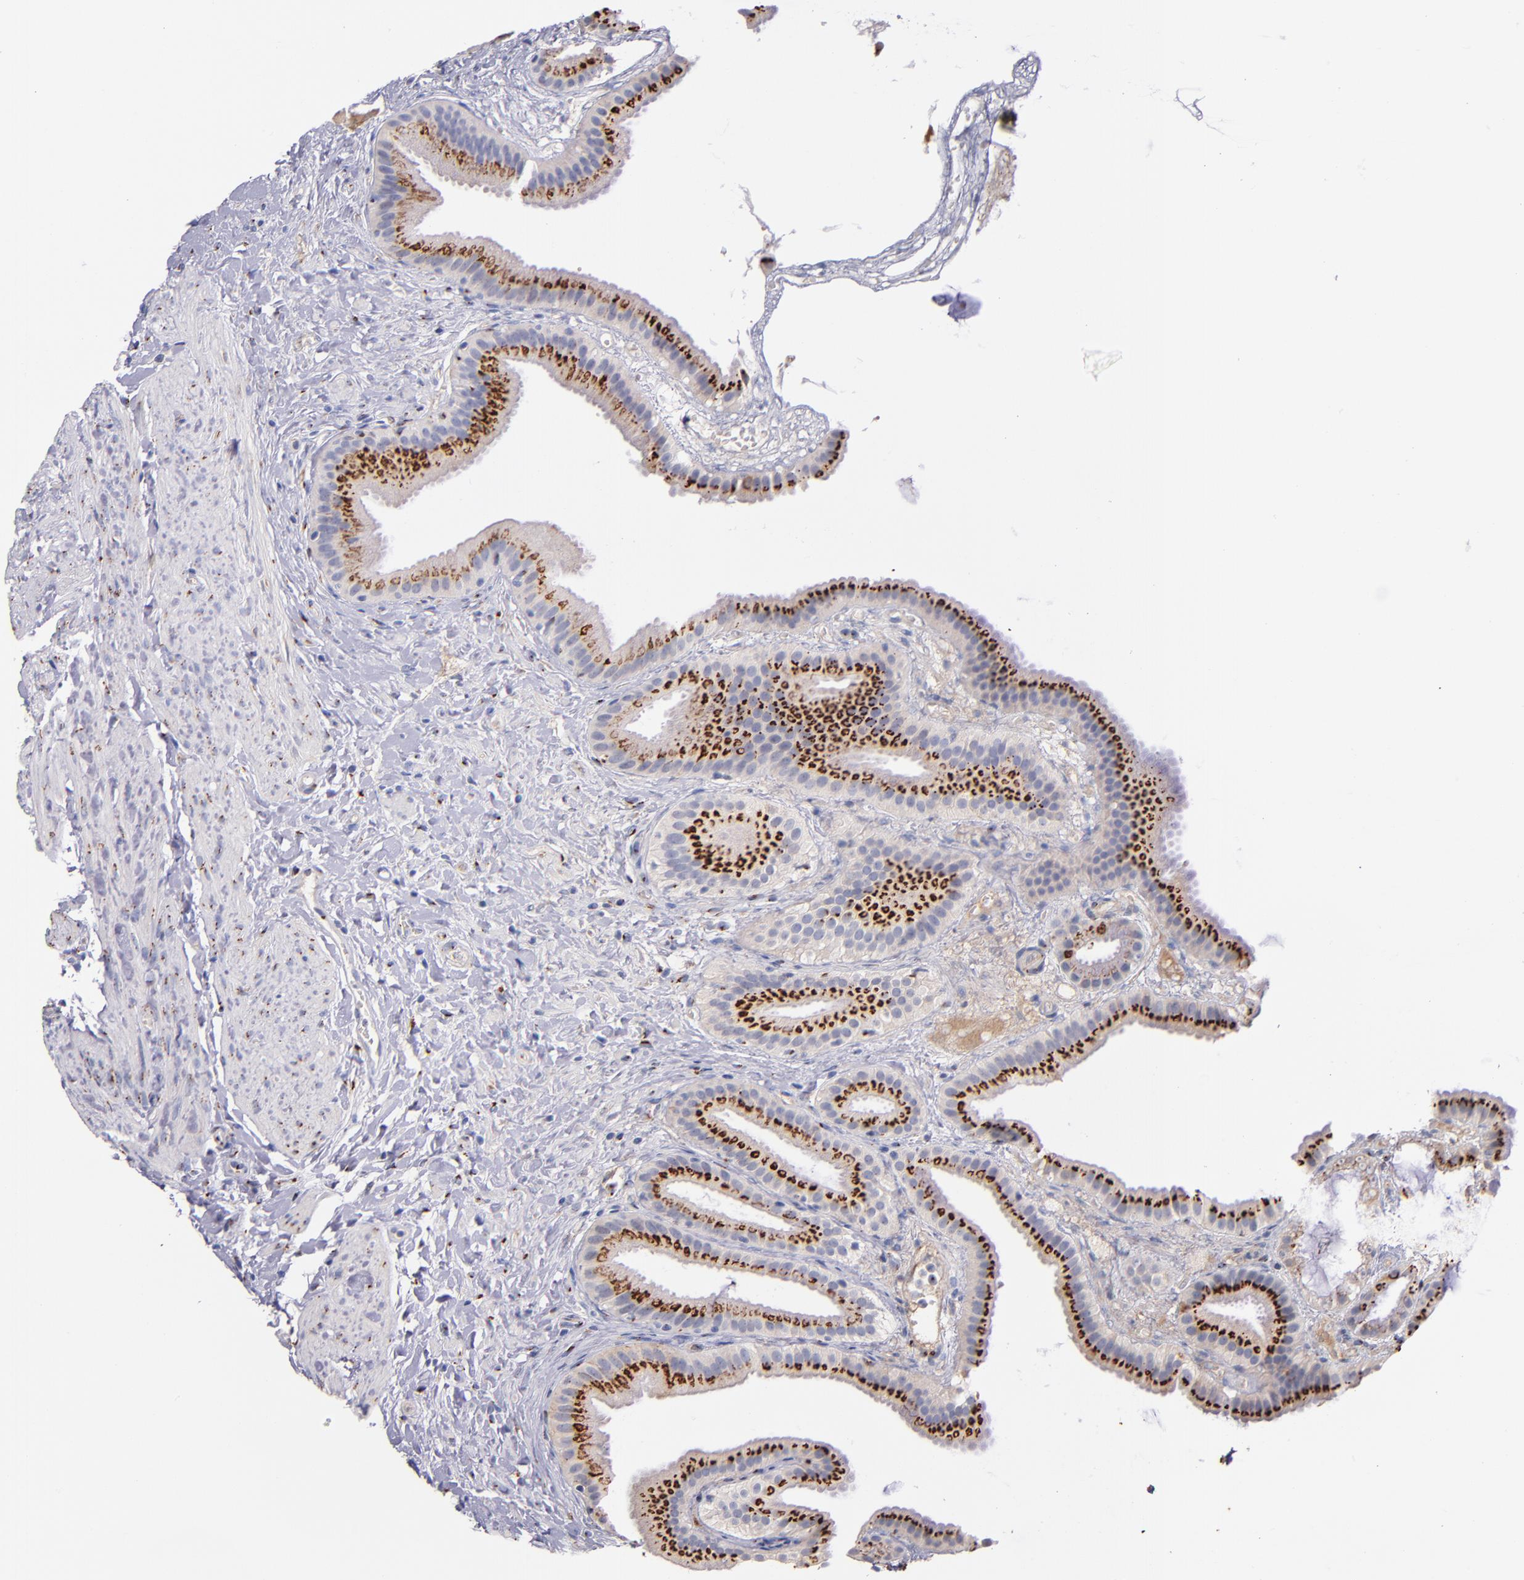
{"staining": {"intensity": "strong", "quantity": ">75%", "location": "cytoplasmic/membranous"}, "tissue": "gallbladder", "cell_type": "Glandular cells", "image_type": "normal", "snomed": [{"axis": "morphology", "description": "Normal tissue, NOS"}, {"axis": "topography", "description": "Gallbladder"}], "caption": "Protein staining demonstrates strong cytoplasmic/membranous staining in about >75% of glandular cells in unremarkable gallbladder.", "gene": "GOLIM4", "patient": {"sex": "female", "age": 63}}